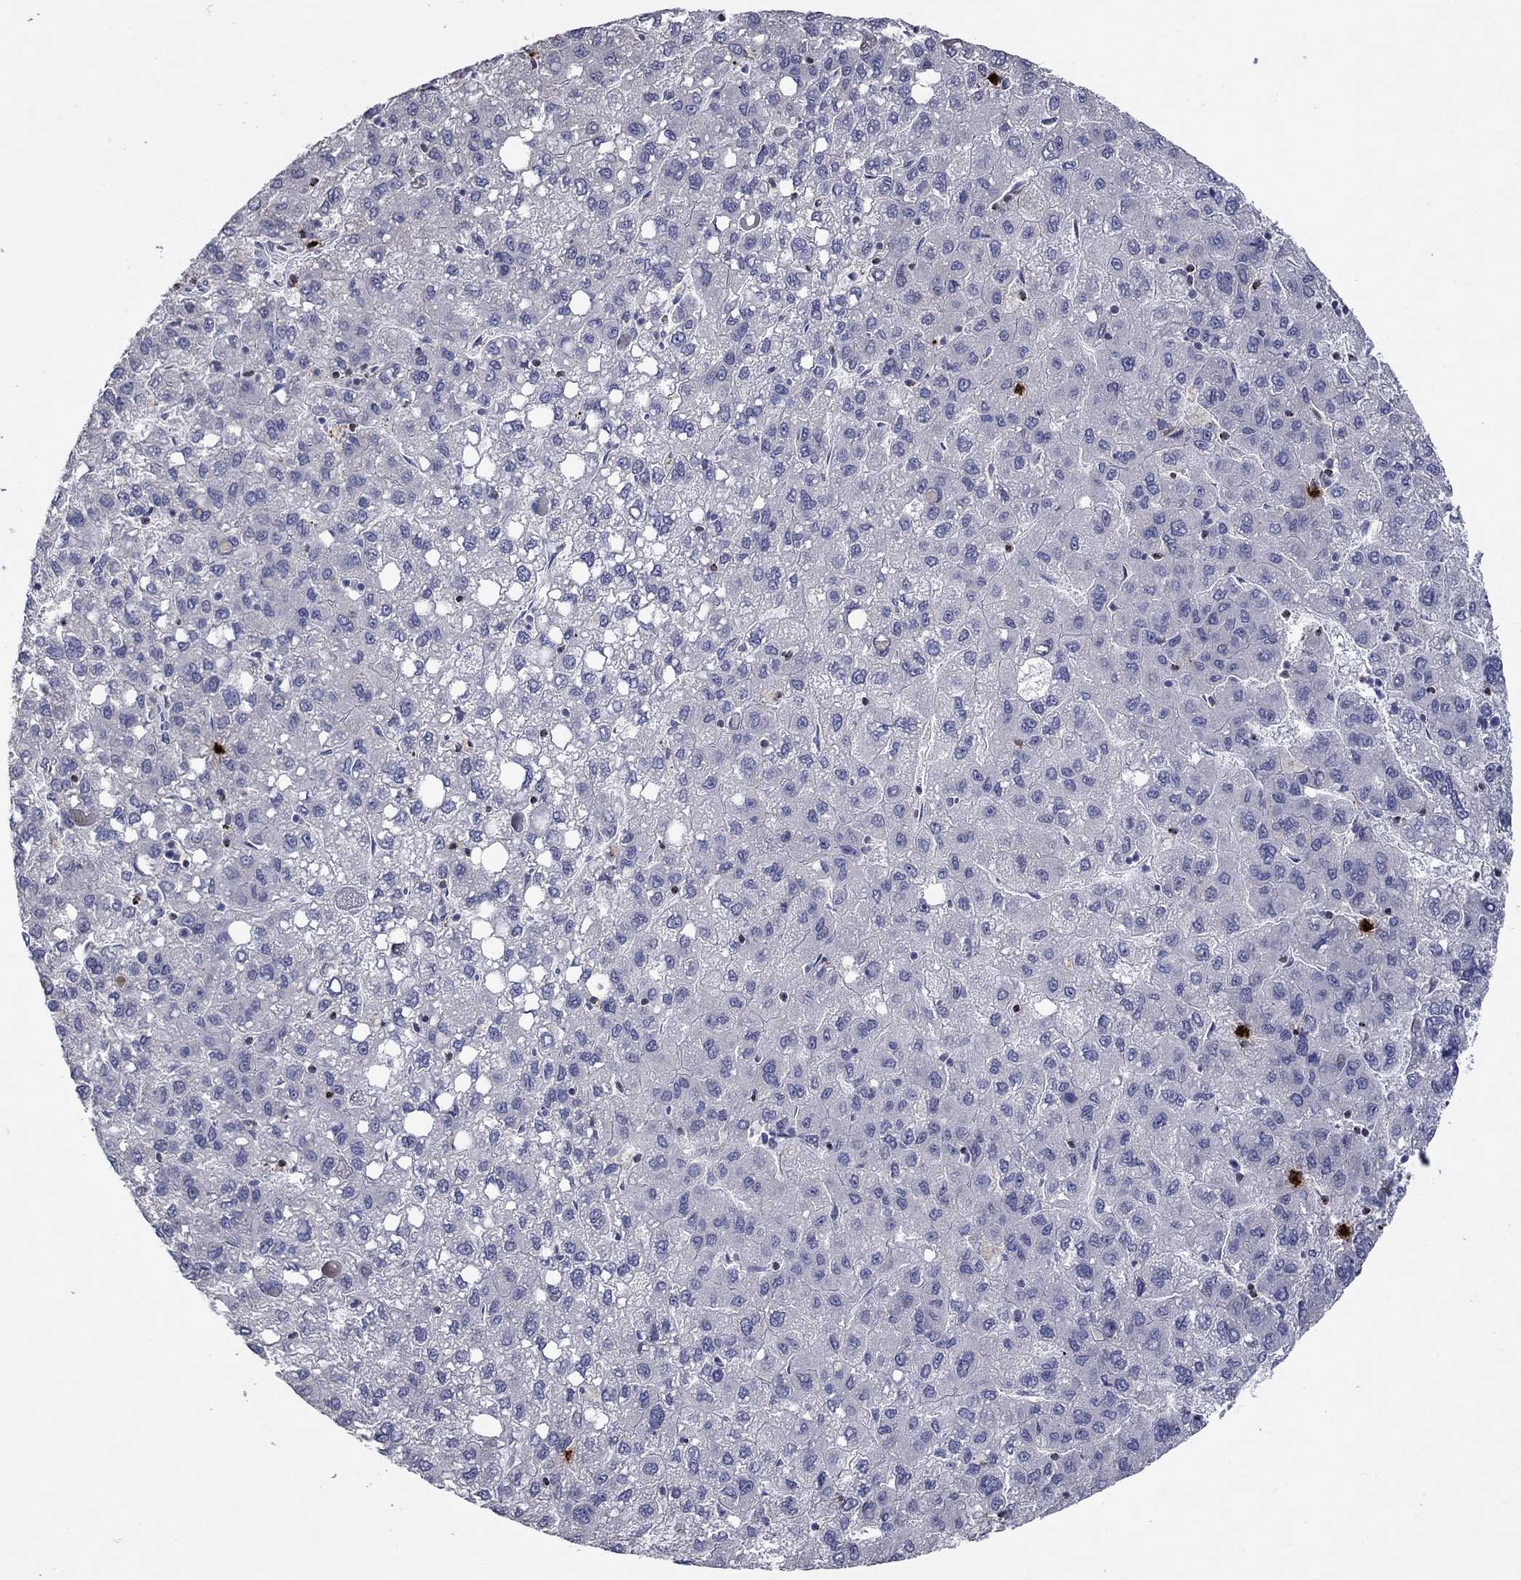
{"staining": {"intensity": "negative", "quantity": "none", "location": "none"}, "tissue": "liver cancer", "cell_type": "Tumor cells", "image_type": "cancer", "snomed": [{"axis": "morphology", "description": "Carcinoma, Hepatocellular, NOS"}, {"axis": "topography", "description": "Liver"}], "caption": "The micrograph exhibits no significant positivity in tumor cells of hepatocellular carcinoma (liver).", "gene": "CCL5", "patient": {"sex": "female", "age": 82}}